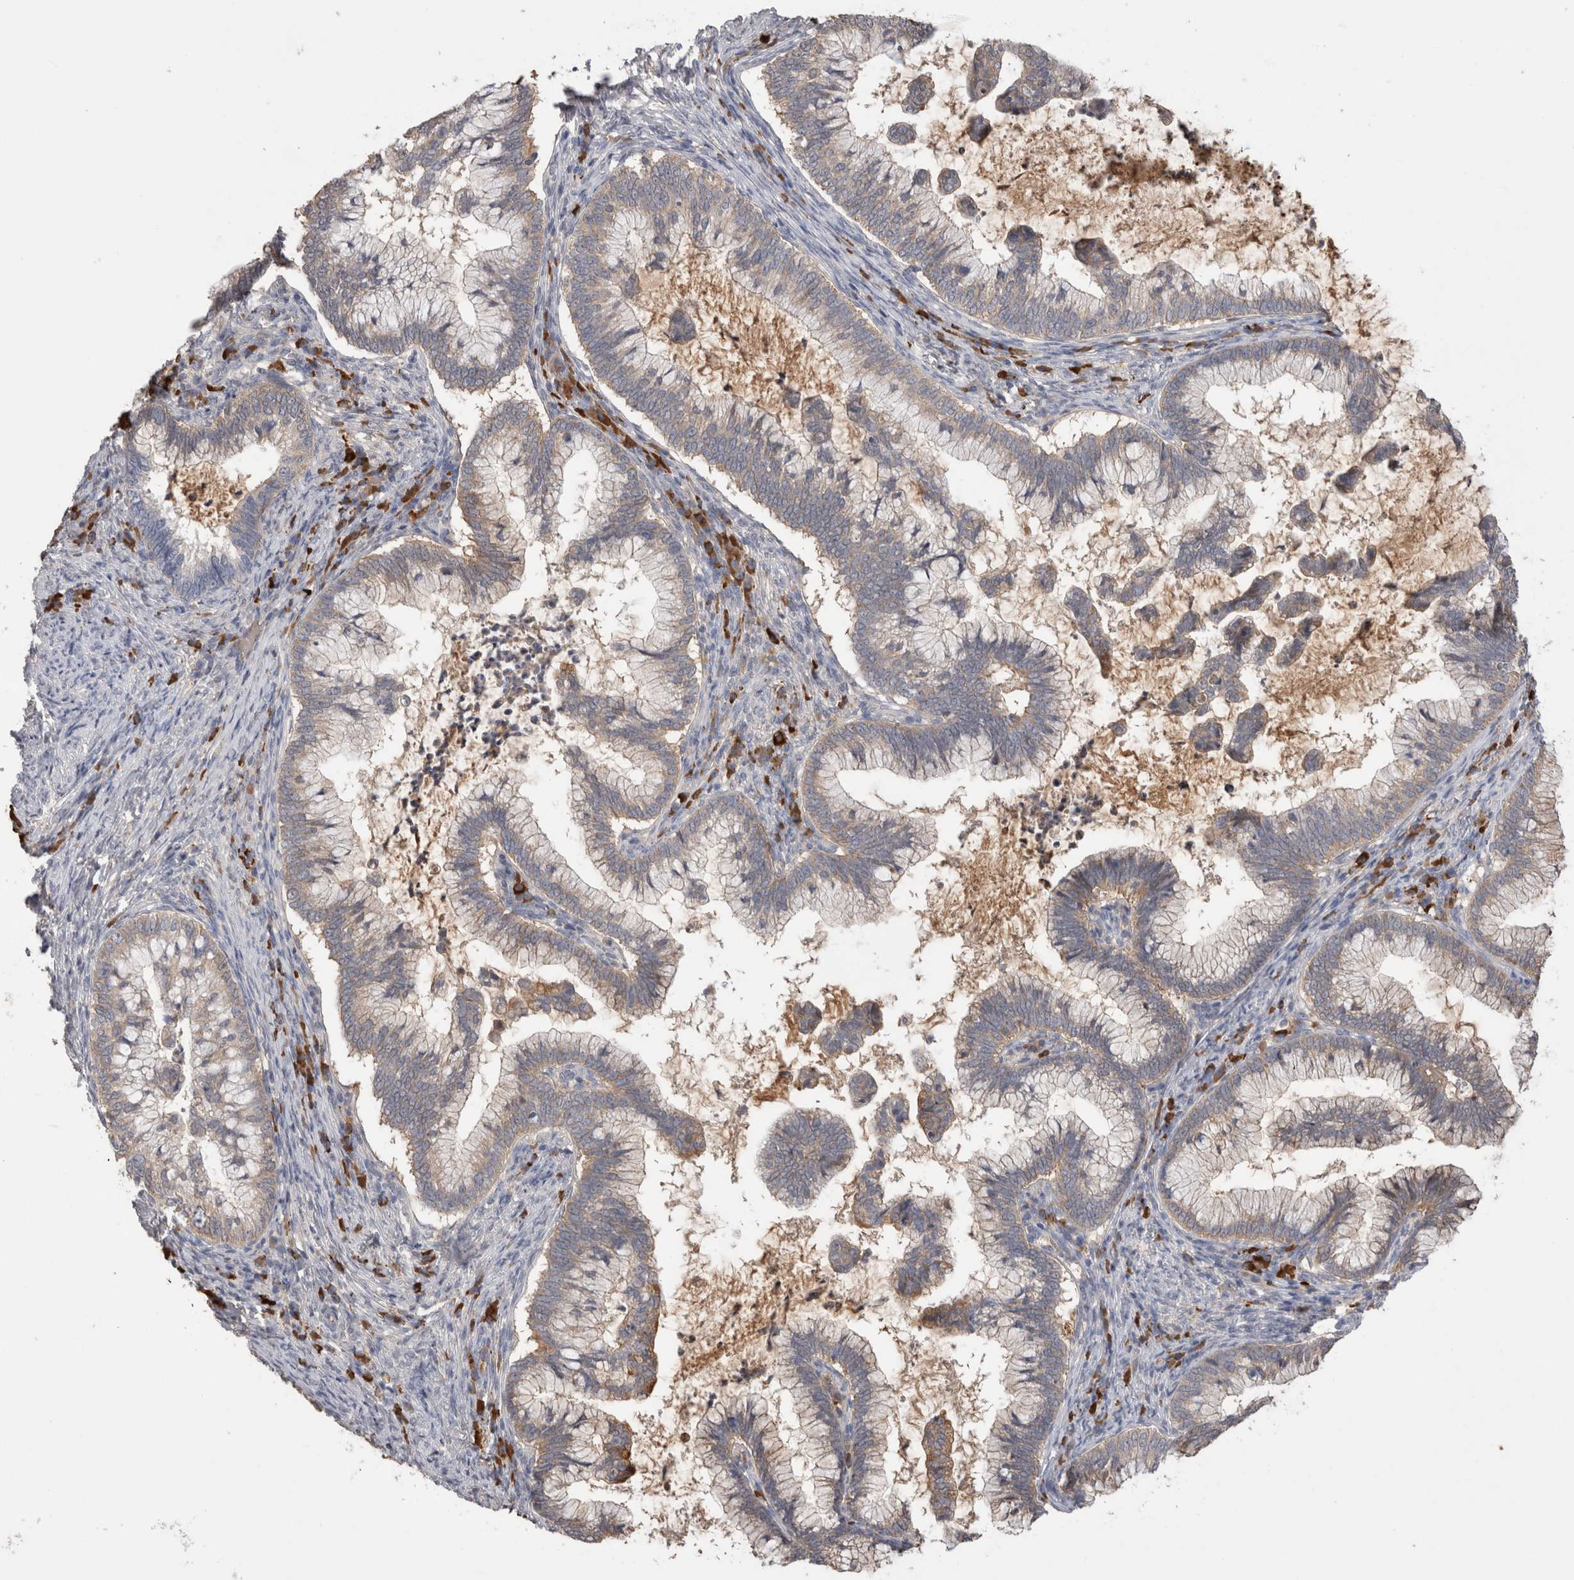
{"staining": {"intensity": "negative", "quantity": "none", "location": "none"}, "tissue": "cervical cancer", "cell_type": "Tumor cells", "image_type": "cancer", "snomed": [{"axis": "morphology", "description": "Adenocarcinoma, NOS"}, {"axis": "topography", "description": "Cervix"}], "caption": "This photomicrograph is of adenocarcinoma (cervical) stained with immunohistochemistry (IHC) to label a protein in brown with the nuclei are counter-stained blue. There is no positivity in tumor cells. The staining was performed using DAB (3,3'-diaminobenzidine) to visualize the protein expression in brown, while the nuclei were stained in blue with hematoxylin (Magnification: 20x).", "gene": "PPP3CC", "patient": {"sex": "female", "age": 36}}